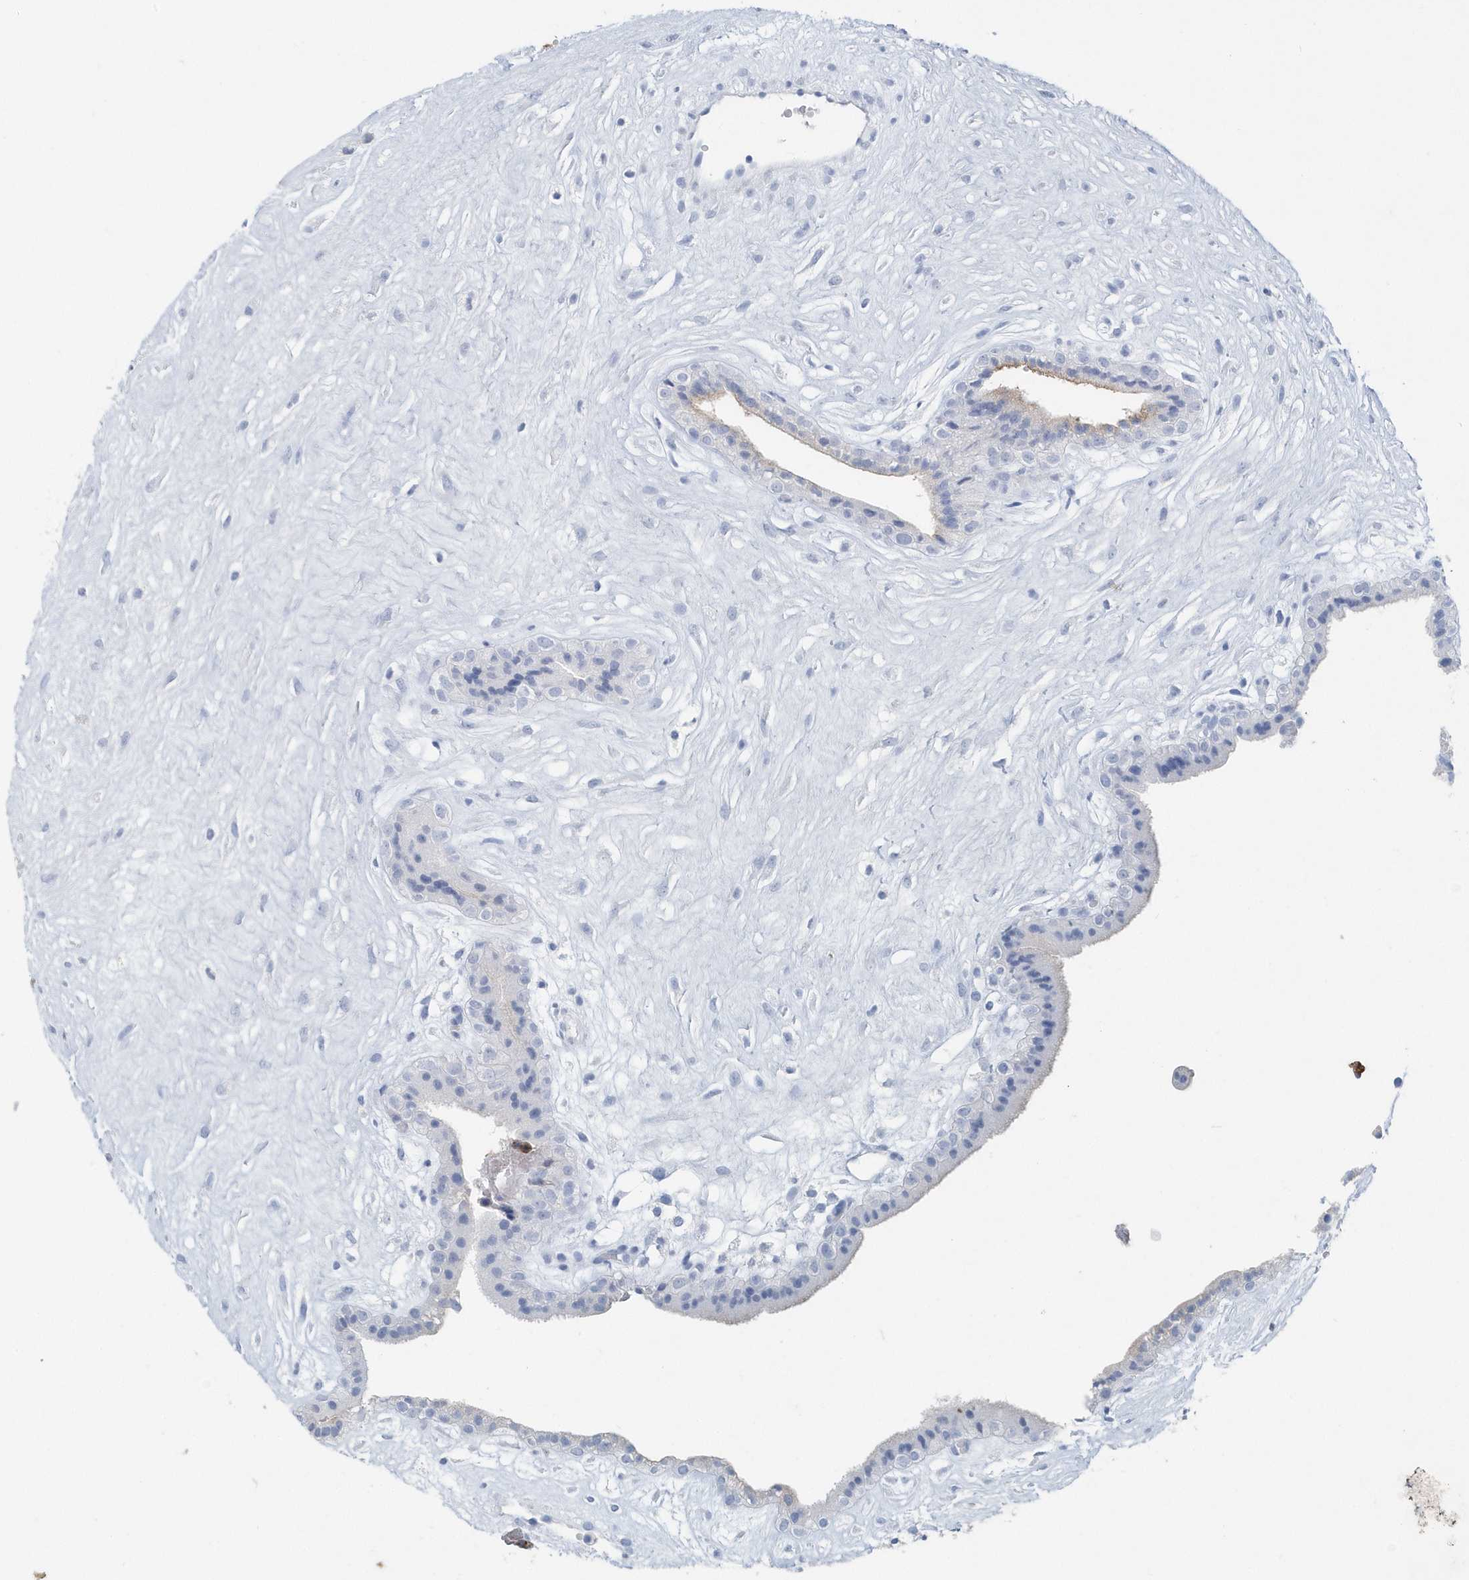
{"staining": {"intensity": "negative", "quantity": "none", "location": "none"}, "tissue": "placenta", "cell_type": "Trophoblastic cells", "image_type": "normal", "snomed": [{"axis": "morphology", "description": "Normal tissue, NOS"}, {"axis": "topography", "description": "Placenta"}], "caption": "A photomicrograph of placenta stained for a protein demonstrates no brown staining in trophoblastic cells.", "gene": "JCHAIN", "patient": {"sex": "female", "age": 18}}